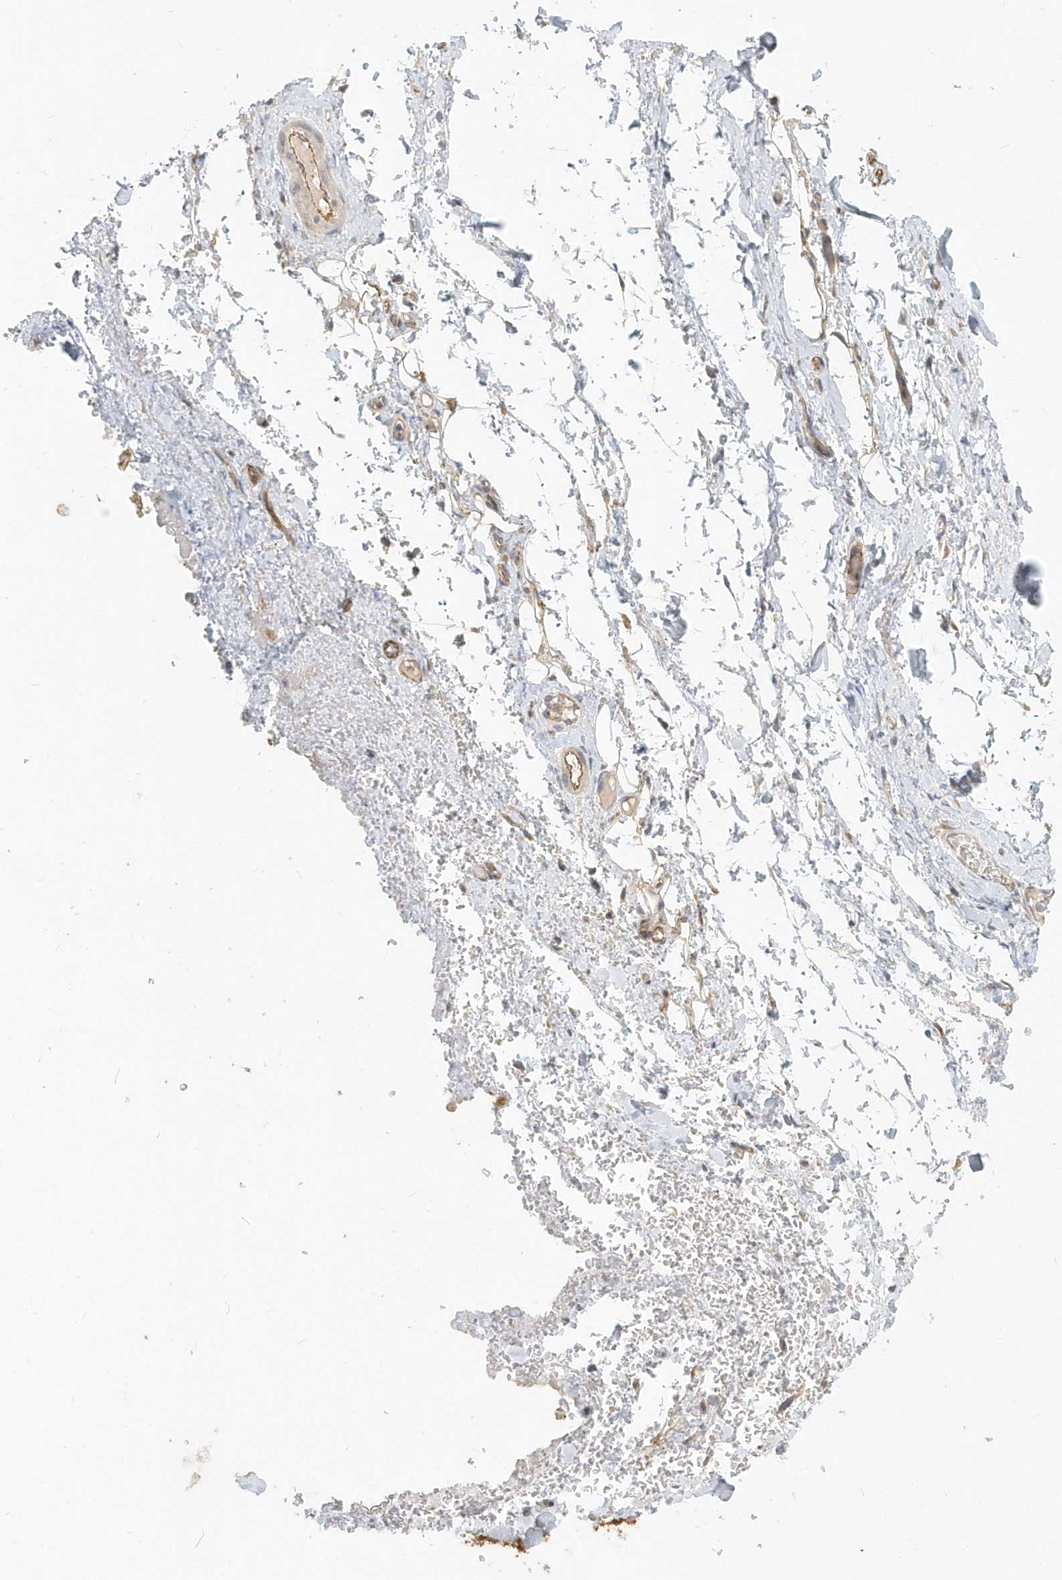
{"staining": {"intensity": "weak", "quantity": "25%-75%", "location": "cytoplasmic/membranous"}, "tissue": "adipose tissue", "cell_type": "Adipocytes", "image_type": "normal", "snomed": [{"axis": "morphology", "description": "Normal tissue, NOS"}, {"axis": "morphology", "description": "Adenocarcinoma, NOS"}, {"axis": "topography", "description": "Stomach, upper"}, {"axis": "topography", "description": "Peripheral nerve tissue"}], "caption": "Brown immunohistochemical staining in unremarkable human adipose tissue shows weak cytoplasmic/membranous expression in approximately 25%-75% of adipocytes. (brown staining indicates protein expression, while blue staining denotes nuclei).", "gene": "NAPB", "patient": {"sex": "male", "age": 62}}